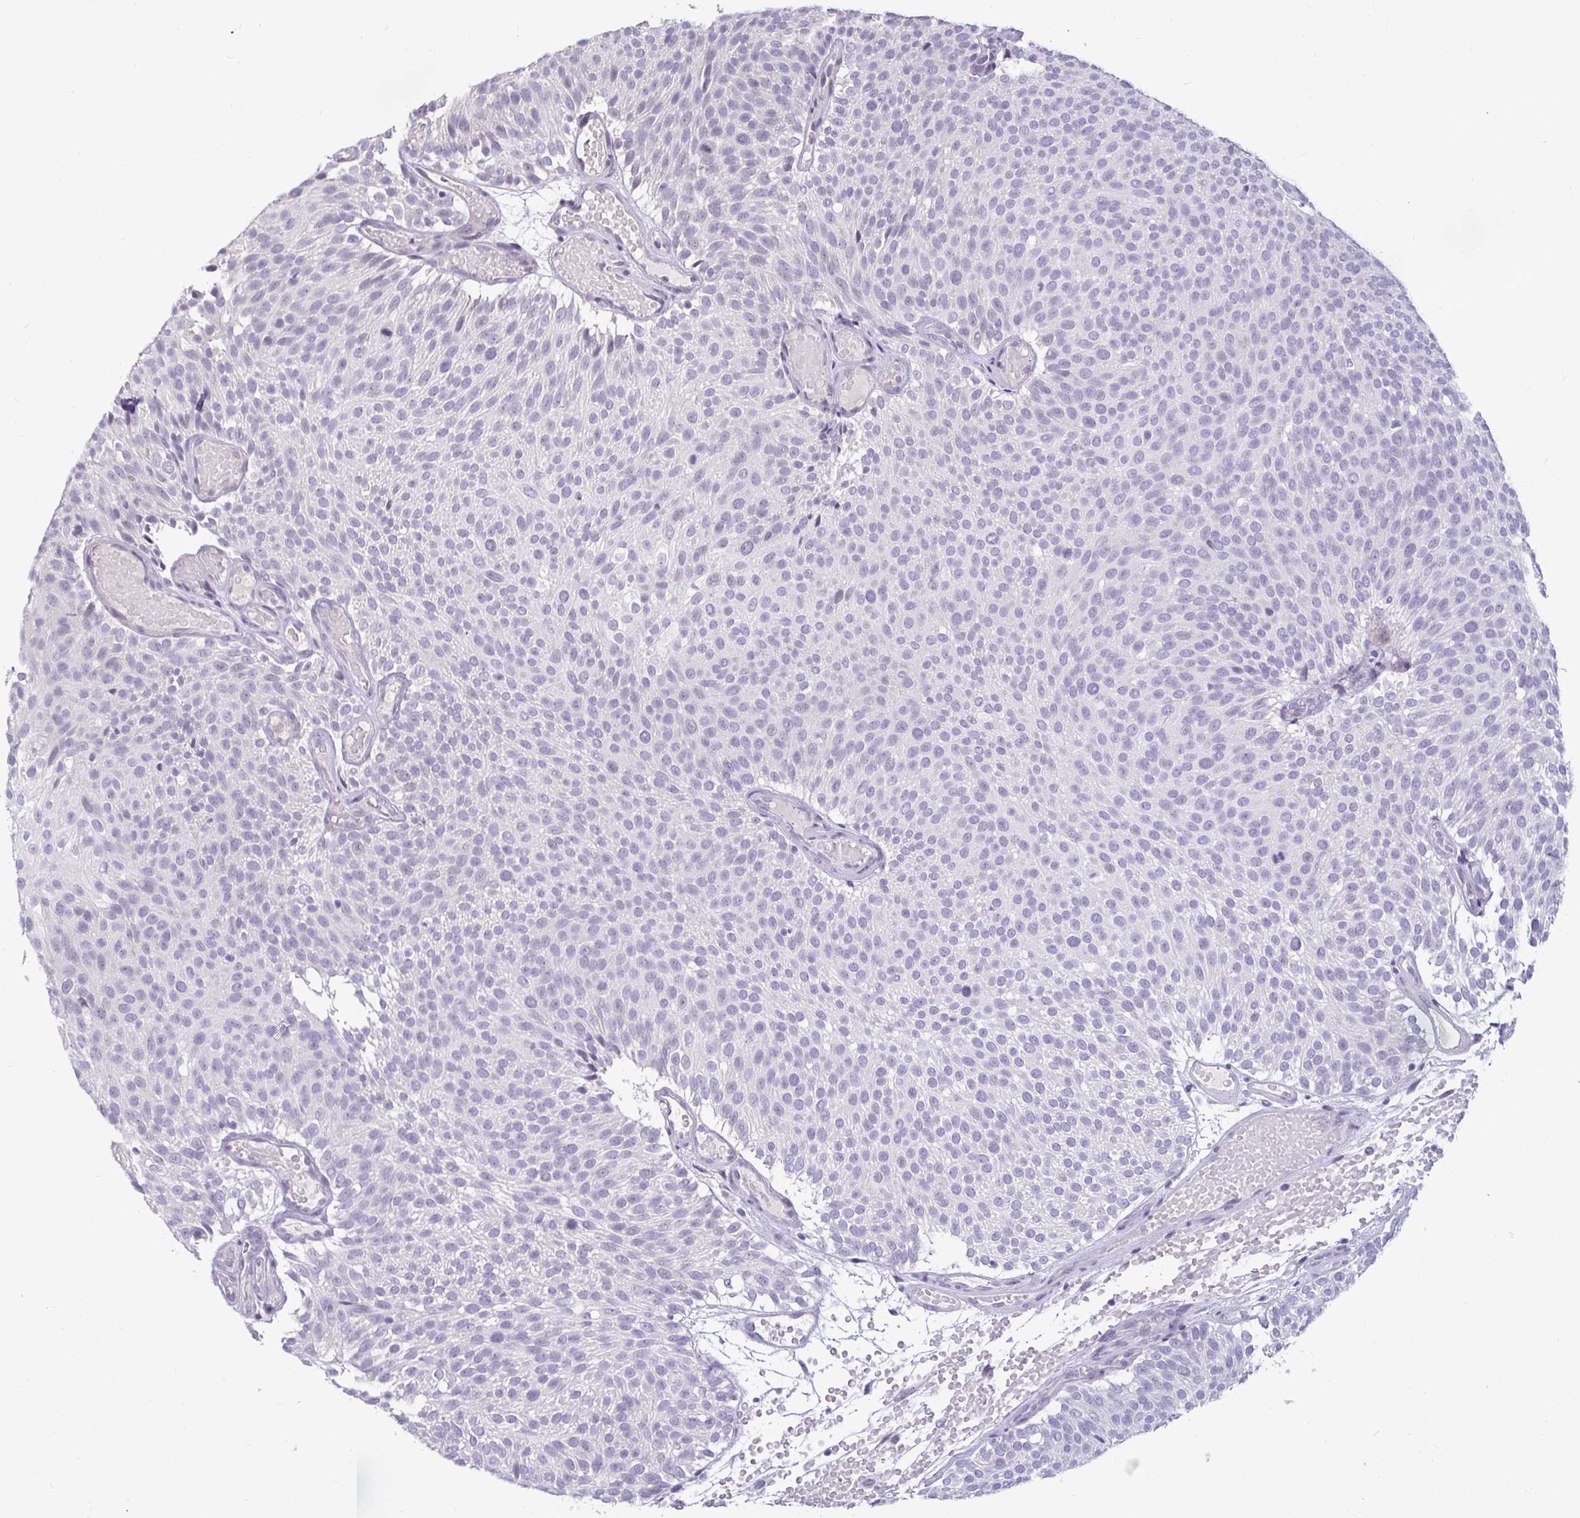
{"staining": {"intensity": "negative", "quantity": "none", "location": "none"}, "tissue": "urothelial cancer", "cell_type": "Tumor cells", "image_type": "cancer", "snomed": [{"axis": "morphology", "description": "Urothelial carcinoma, Low grade"}, {"axis": "topography", "description": "Urinary bladder"}], "caption": "An IHC histopathology image of urothelial cancer is shown. There is no staining in tumor cells of urothelial cancer.", "gene": "CR2", "patient": {"sex": "male", "age": 78}}